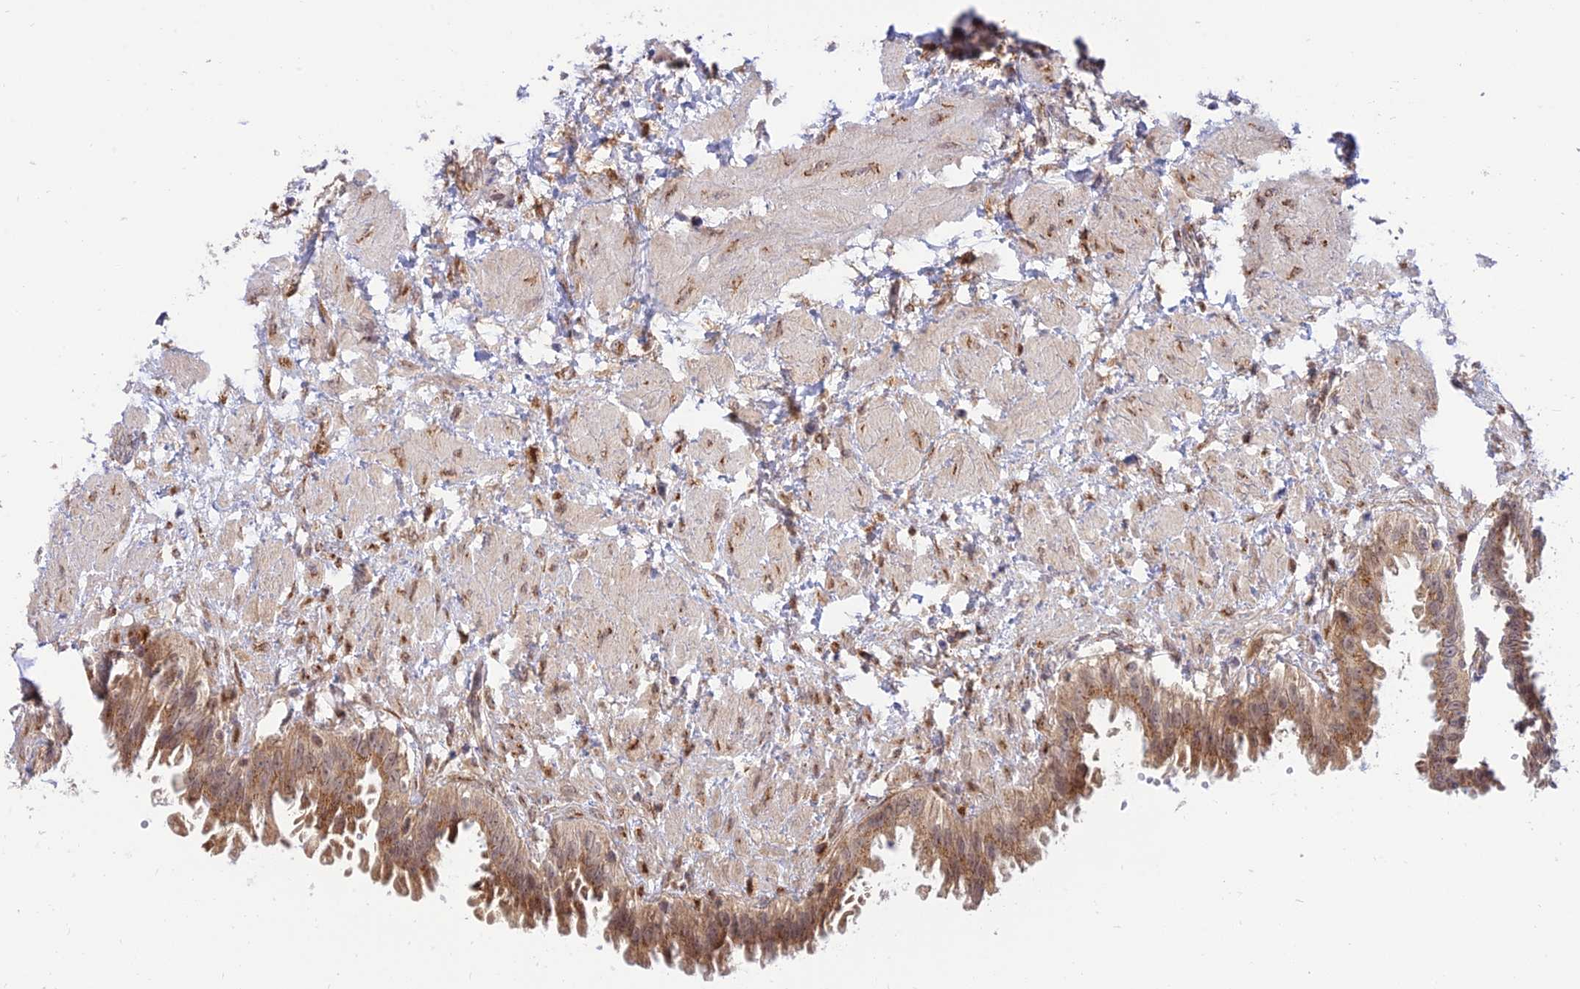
{"staining": {"intensity": "moderate", "quantity": ">75%", "location": "cytoplasmic/membranous"}, "tissue": "fallopian tube", "cell_type": "Glandular cells", "image_type": "normal", "snomed": [{"axis": "morphology", "description": "Normal tissue, NOS"}, {"axis": "topography", "description": "Fallopian tube"}, {"axis": "topography", "description": "Placenta"}], "caption": "DAB immunohistochemical staining of unremarkable fallopian tube reveals moderate cytoplasmic/membranous protein positivity in about >75% of glandular cells.", "gene": "GOLGA3", "patient": {"sex": "female", "age": 34}}